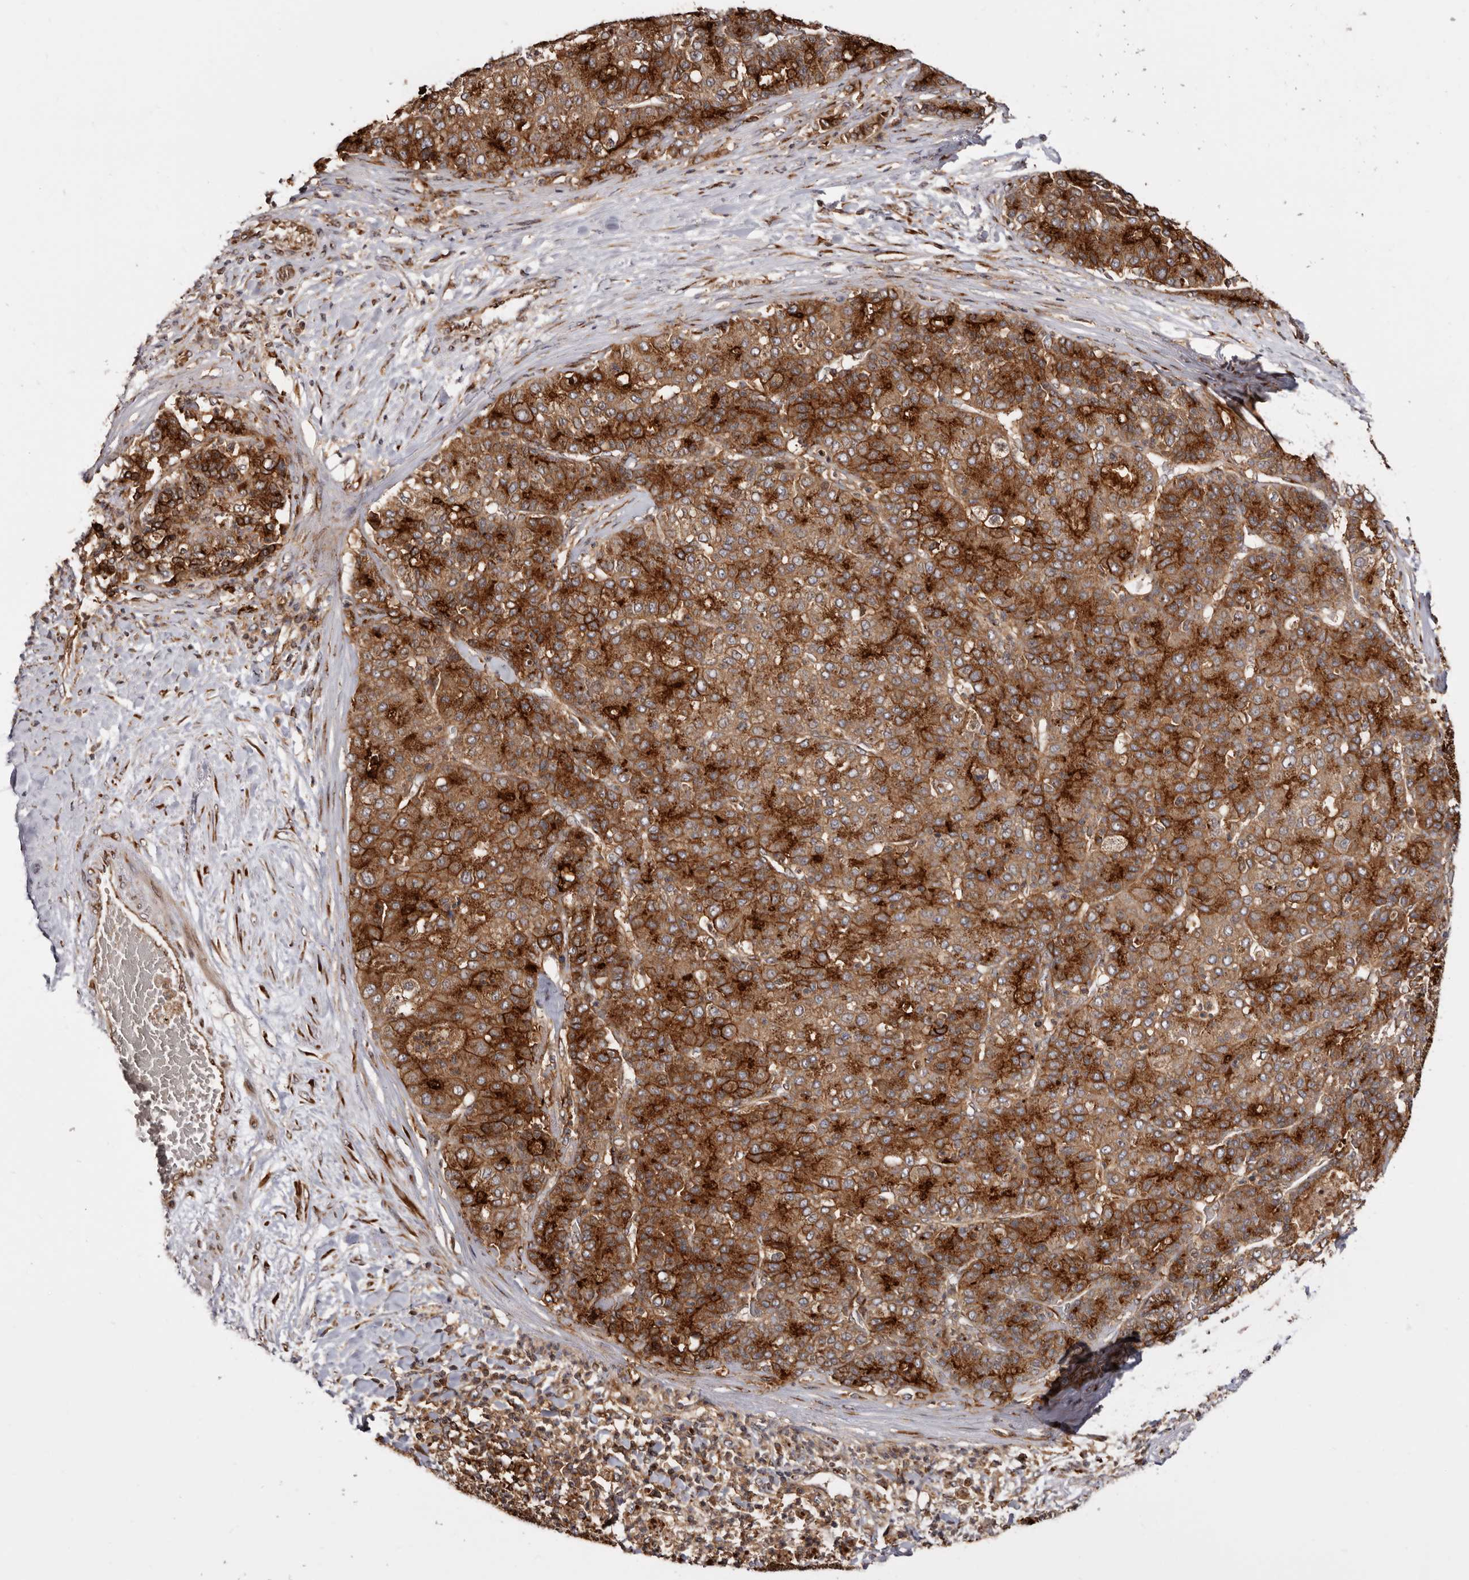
{"staining": {"intensity": "strong", "quantity": ">75%", "location": "cytoplasmic/membranous"}, "tissue": "liver cancer", "cell_type": "Tumor cells", "image_type": "cancer", "snomed": [{"axis": "morphology", "description": "Carcinoma, Hepatocellular, NOS"}, {"axis": "topography", "description": "Liver"}], "caption": "Liver hepatocellular carcinoma tissue displays strong cytoplasmic/membranous staining in approximately >75% of tumor cells Immunohistochemistry (ihc) stains the protein in brown and the nuclei are stained blue.", "gene": "GPR27", "patient": {"sex": "male", "age": 65}}